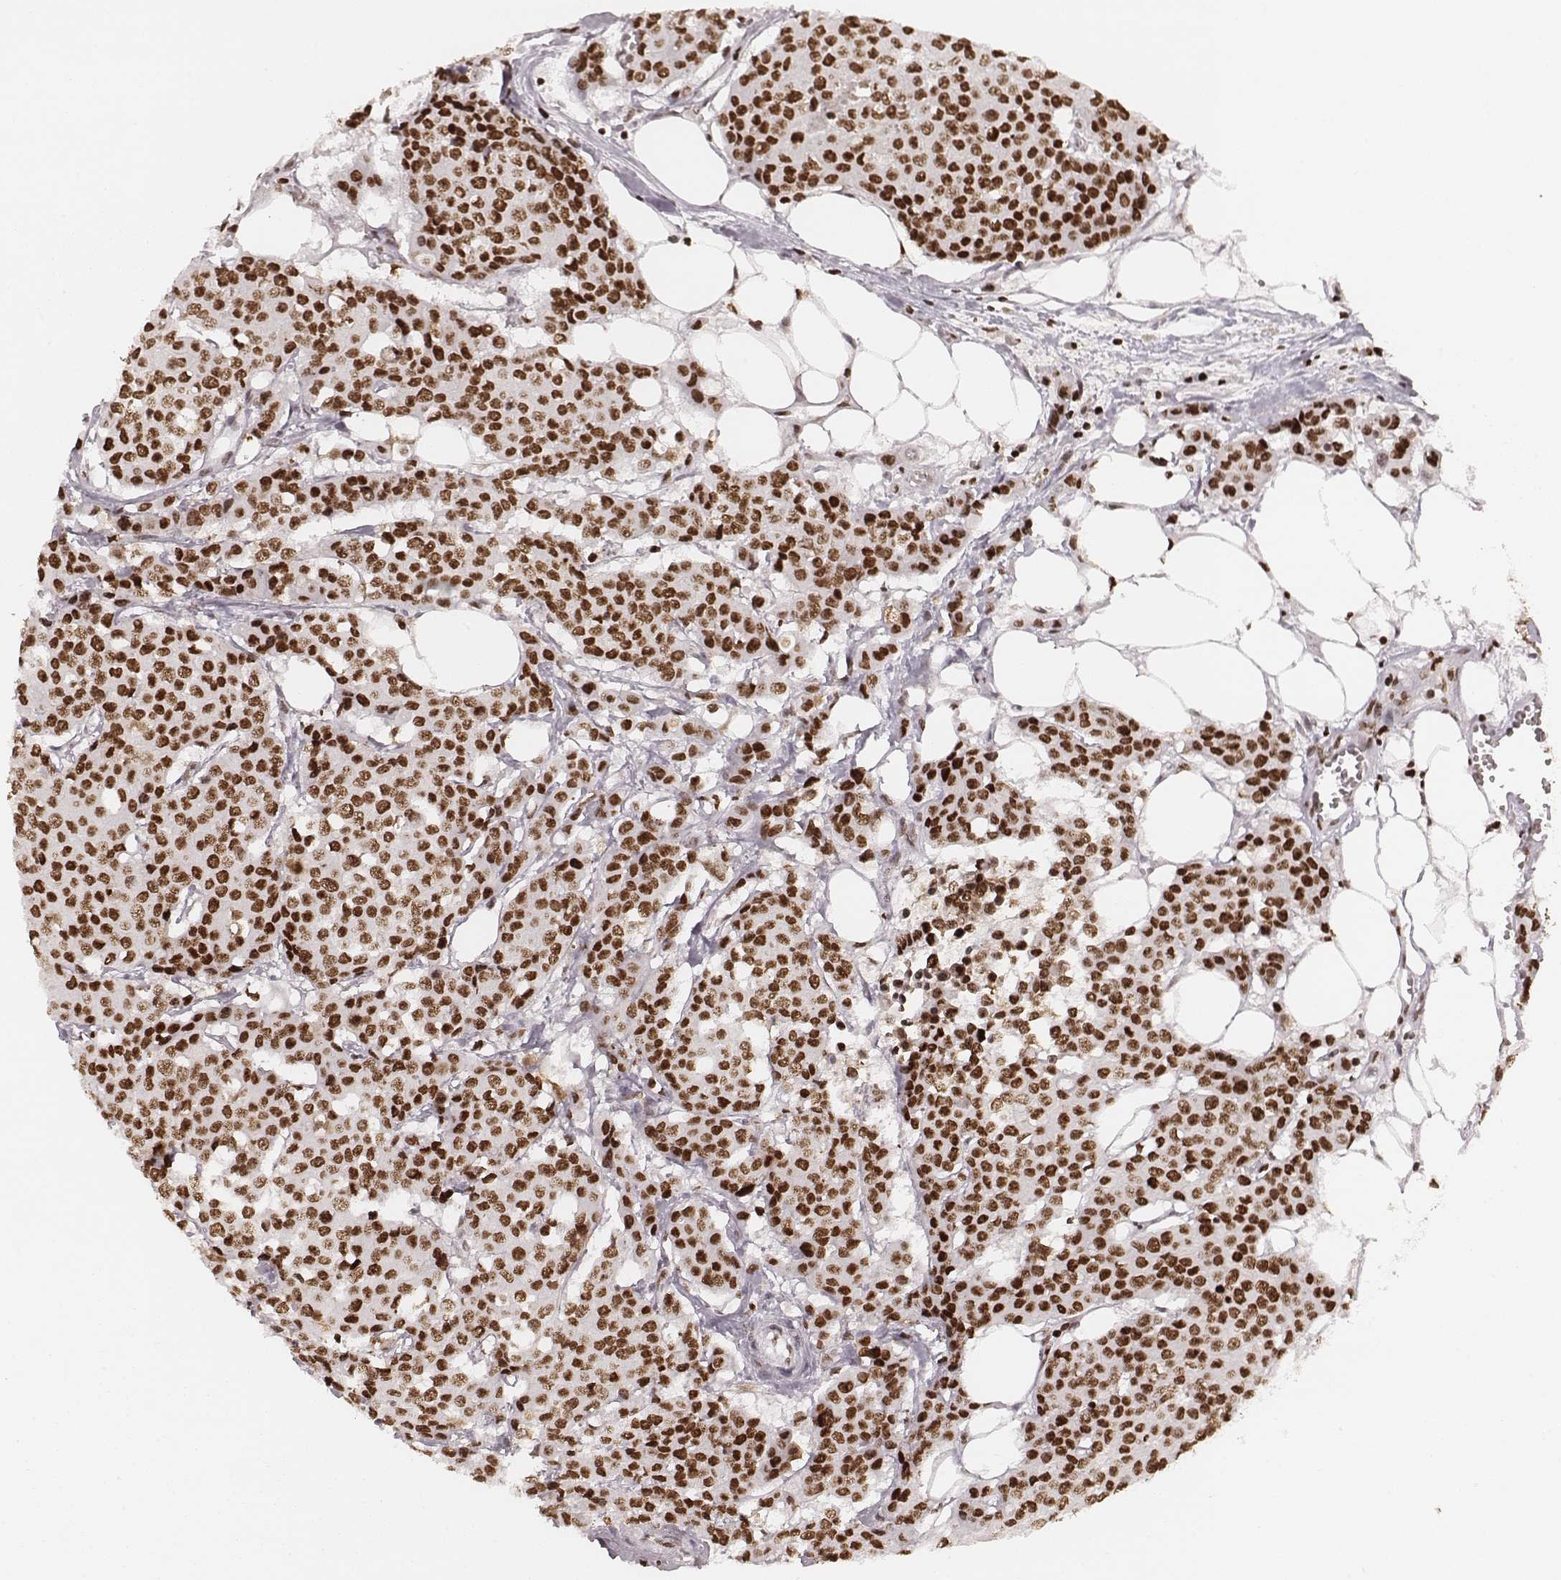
{"staining": {"intensity": "strong", "quantity": ">75%", "location": "nuclear"}, "tissue": "carcinoid", "cell_type": "Tumor cells", "image_type": "cancer", "snomed": [{"axis": "morphology", "description": "Carcinoid, malignant, NOS"}, {"axis": "topography", "description": "Colon"}], "caption": "Immunohistochemistry image of neoplastic tissue: human malignant carcinoid stained using IHC shows high levels of strong protein expression localized specifically in the nuclear of tumor cells, appearing as a nuclear brown color.", "gene": "PARP1", "patient": {"sex": "male", "age": 81}}